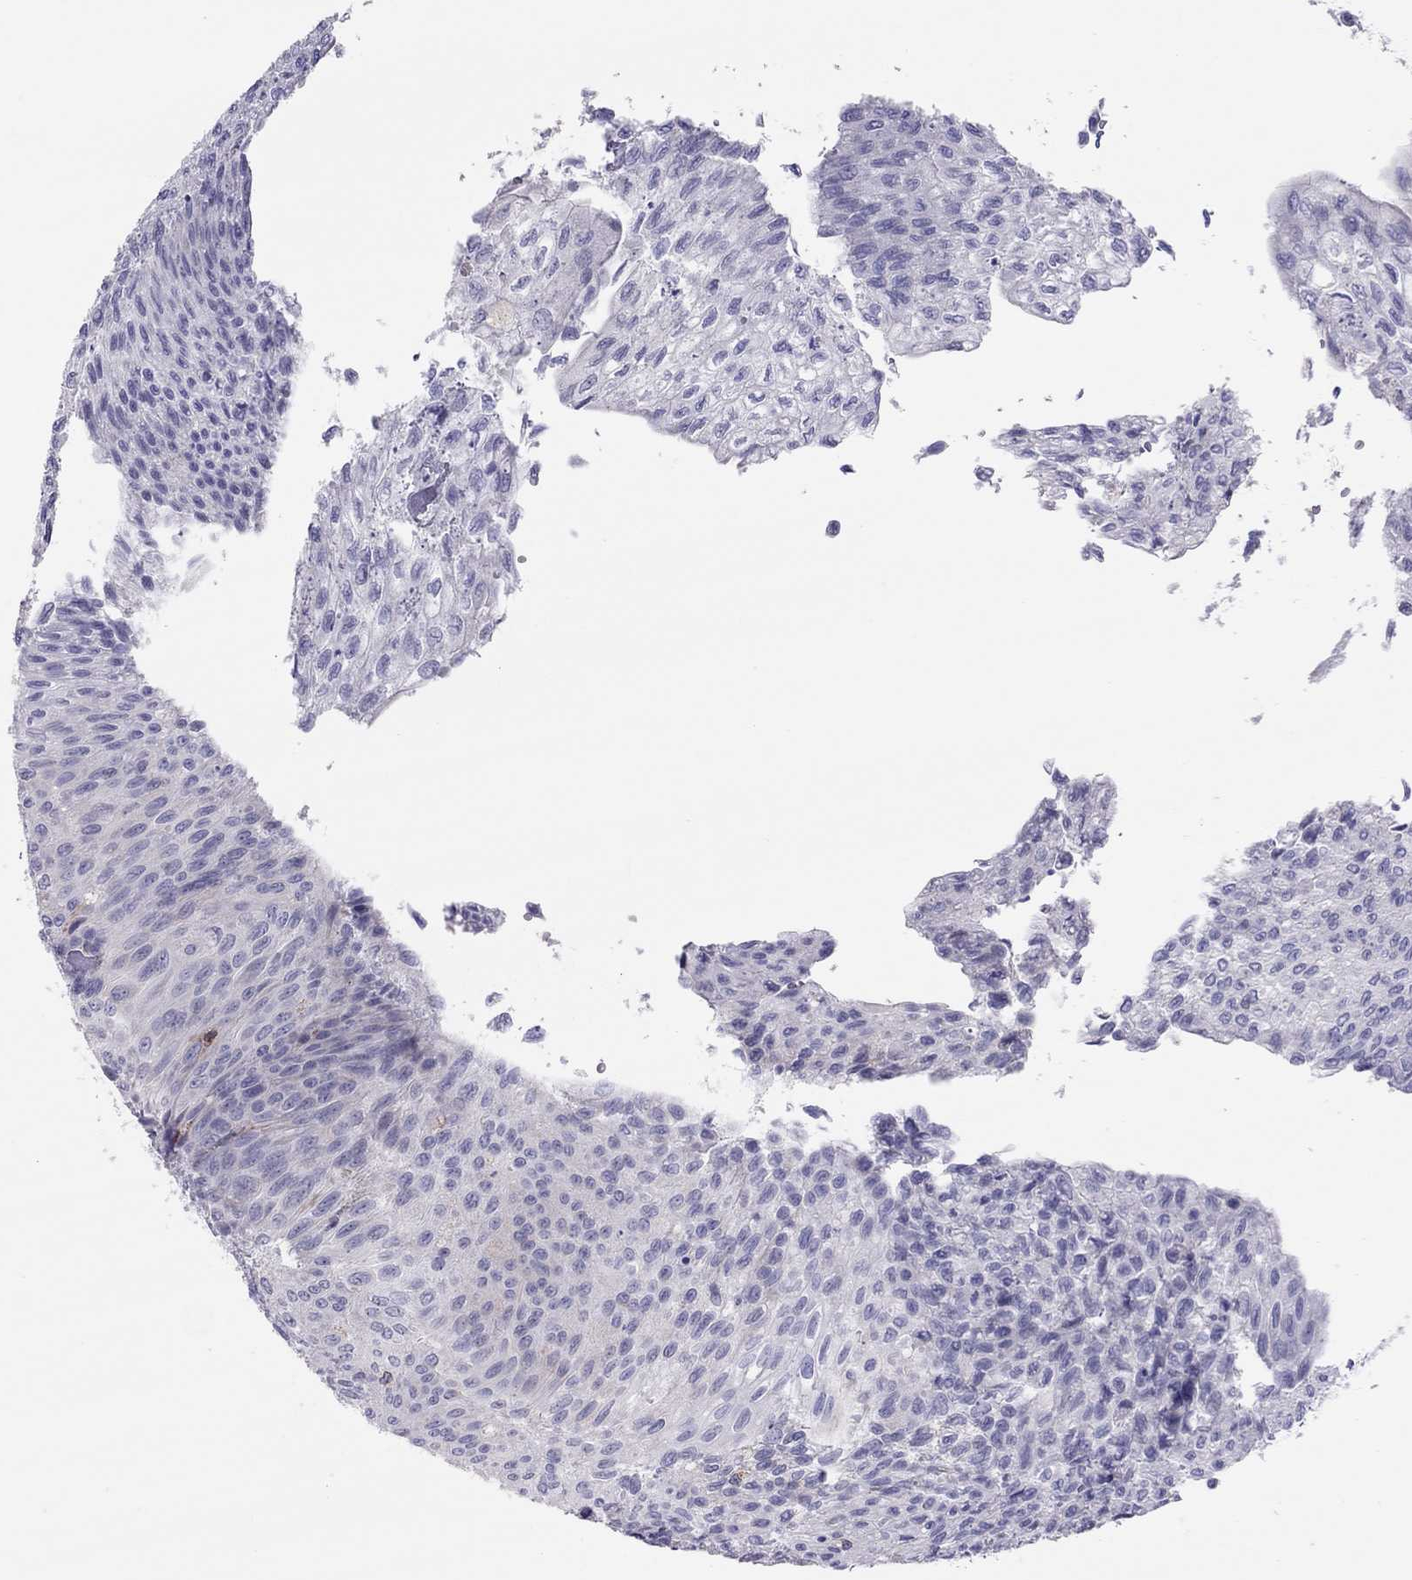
{"staining": {"intensity": "negative", "quantity": "none", "location": "none"}, "tissue": "urothelial cancer", "cell_type": "Tumor cells", "image_type": "cancer", "snomed": [{"axis": "morphology", "description": "Urothelial carcinoma, Low grade"}, {"axis": "topography", "description": "Ureter, NOS"}, {"axis": "topography", "description": "Urinary bladder"}], "caption": "The image reveals no significant positivity in tumor cells of urothelial cancer. (DAB (3,3'-diaminobenzidine) immunohistochemistry (IHC) visualized using brightfield microscopy, high magnification).", "gene": "ADORA2A", "patient": {"sex": "male", "age": 78}}